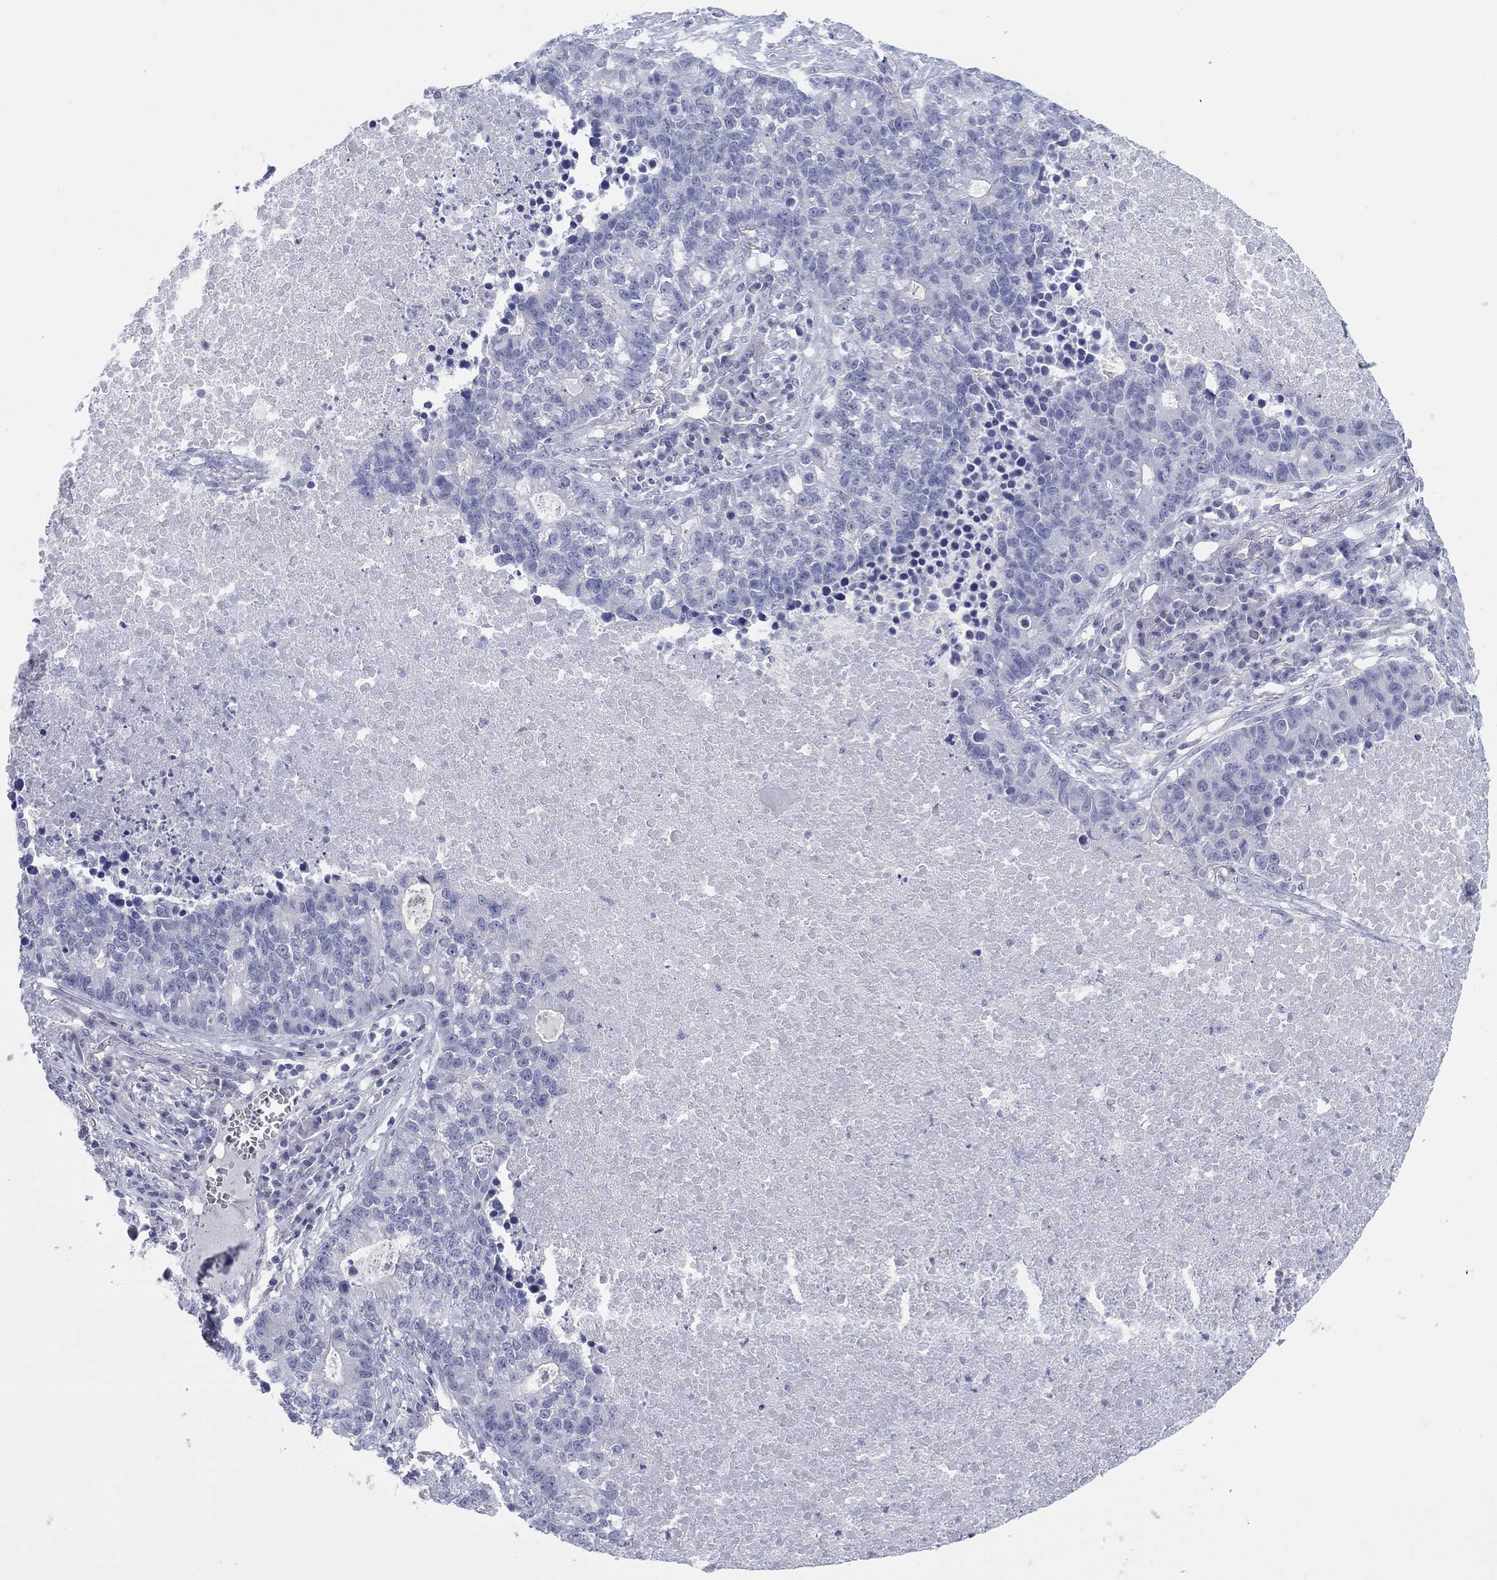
{"staining": {"intensity": "negative", "quantity": "none", "location": "none"}, "tissue": "lung cancer", "cell_type": "Tumor cells", "image_type": "cancer", "snomed": [{"axis": "morphology", "description": "Adenocarcinoma, NOS"}, {"axis": "topography", "description": "Lung"}], "caption": "Image shows no significant protein staining in tumor cells of lung cancer. The staining was performed using DAB (3,3'-diaminobenzidine) to visualize the protein expression in brown, while the nuclei were stained in blue with hematoxylin (Magnification: 20x).", "gene": "CPNE6", "patient": {"sex": "male", "age": 57}}